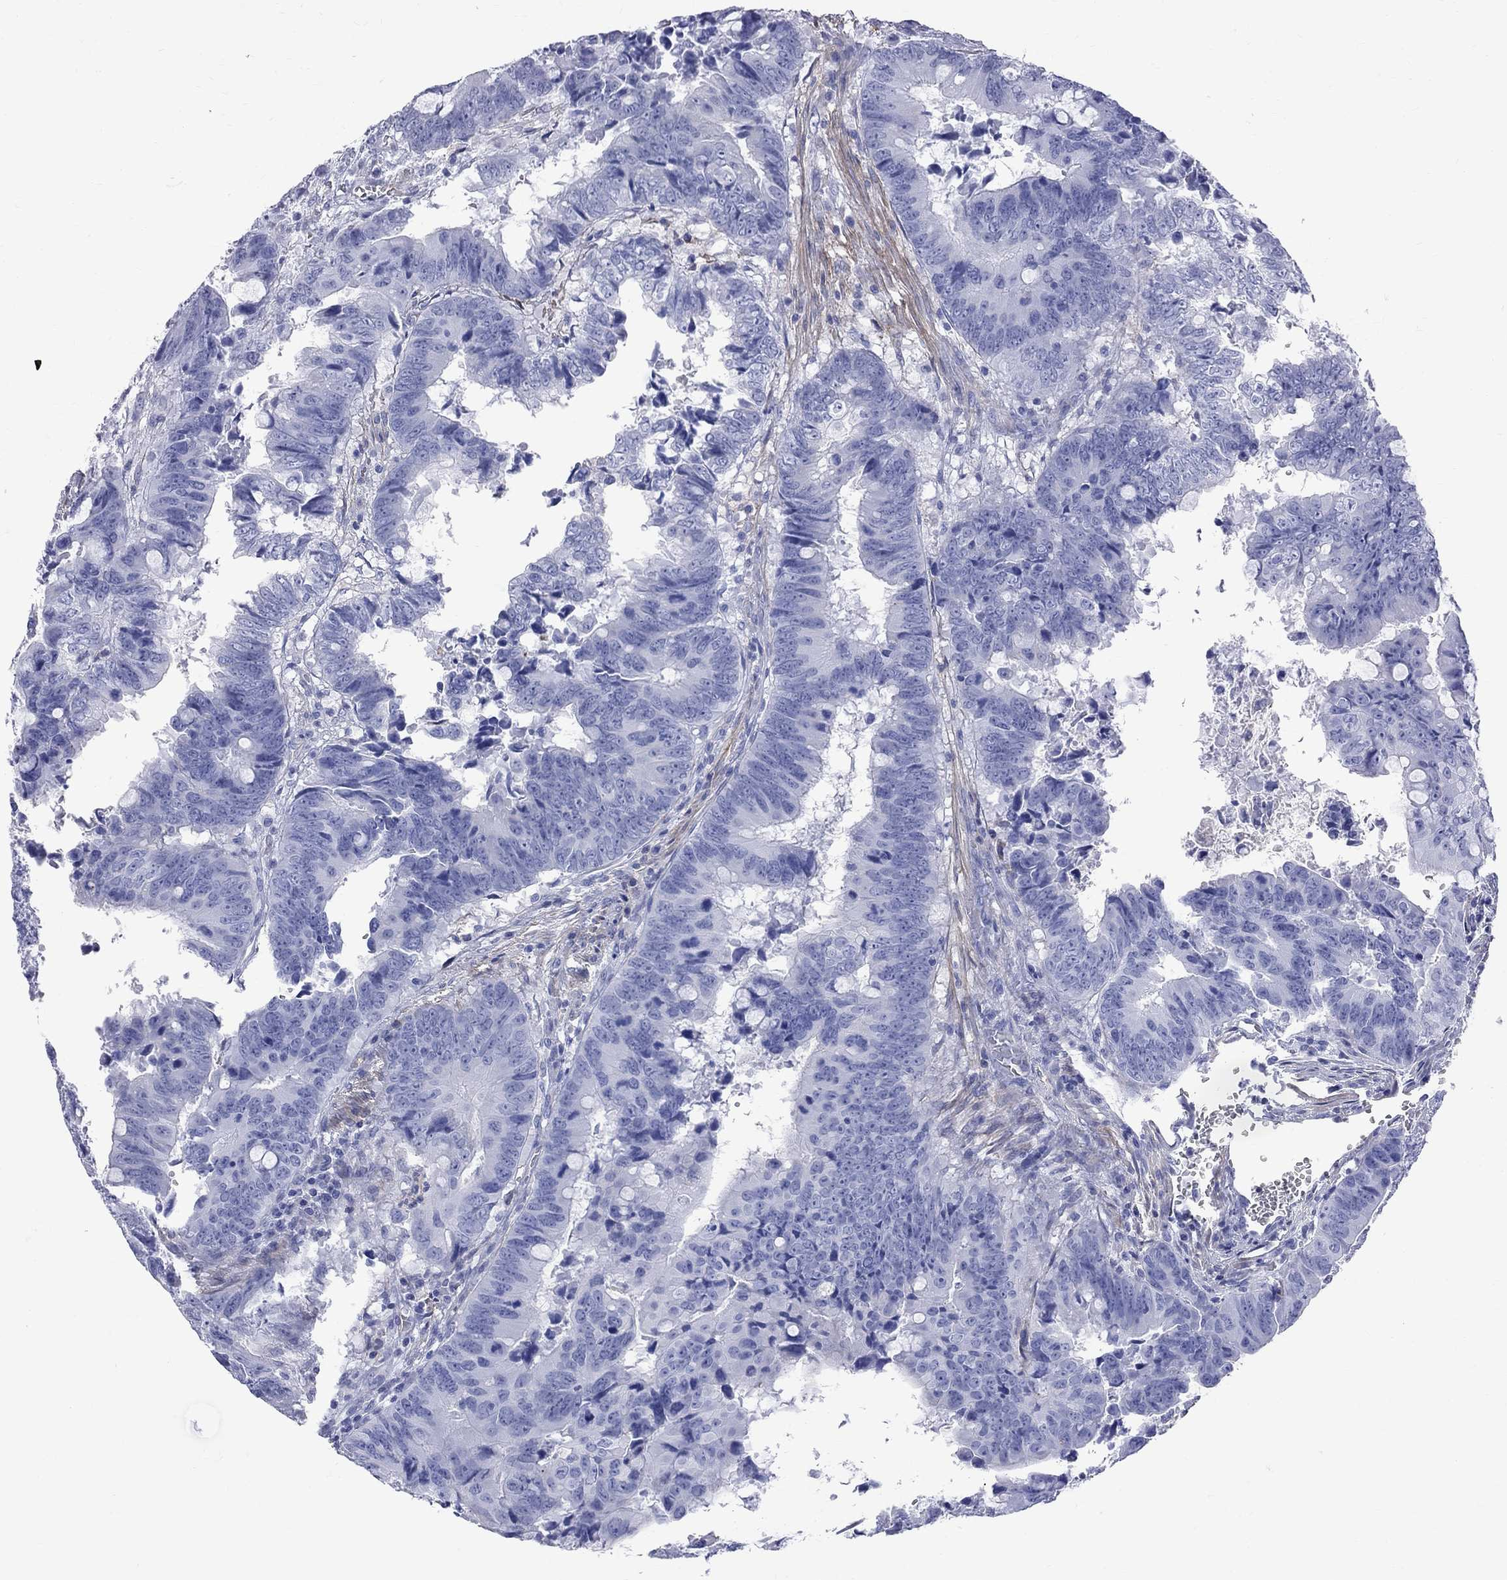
{"staining": {"intensity": "negative", "quantity": "none", "location": "none"}, "tissue": "colorectal cancer", "cell_type": "Tumor cells", "image_type": "cancer", "snomed": [{"axis": "morphology", "description": "Adenocarcinoma, NOS"}, {"axis": "topography", "description": "Colon"}], "caption": "Micrograph shows no significant protein positivity in tumor cells of adenocarcinoma (colorectal).", "gene": "S100A3", "patient": {"sex": "female", "age": 82}}